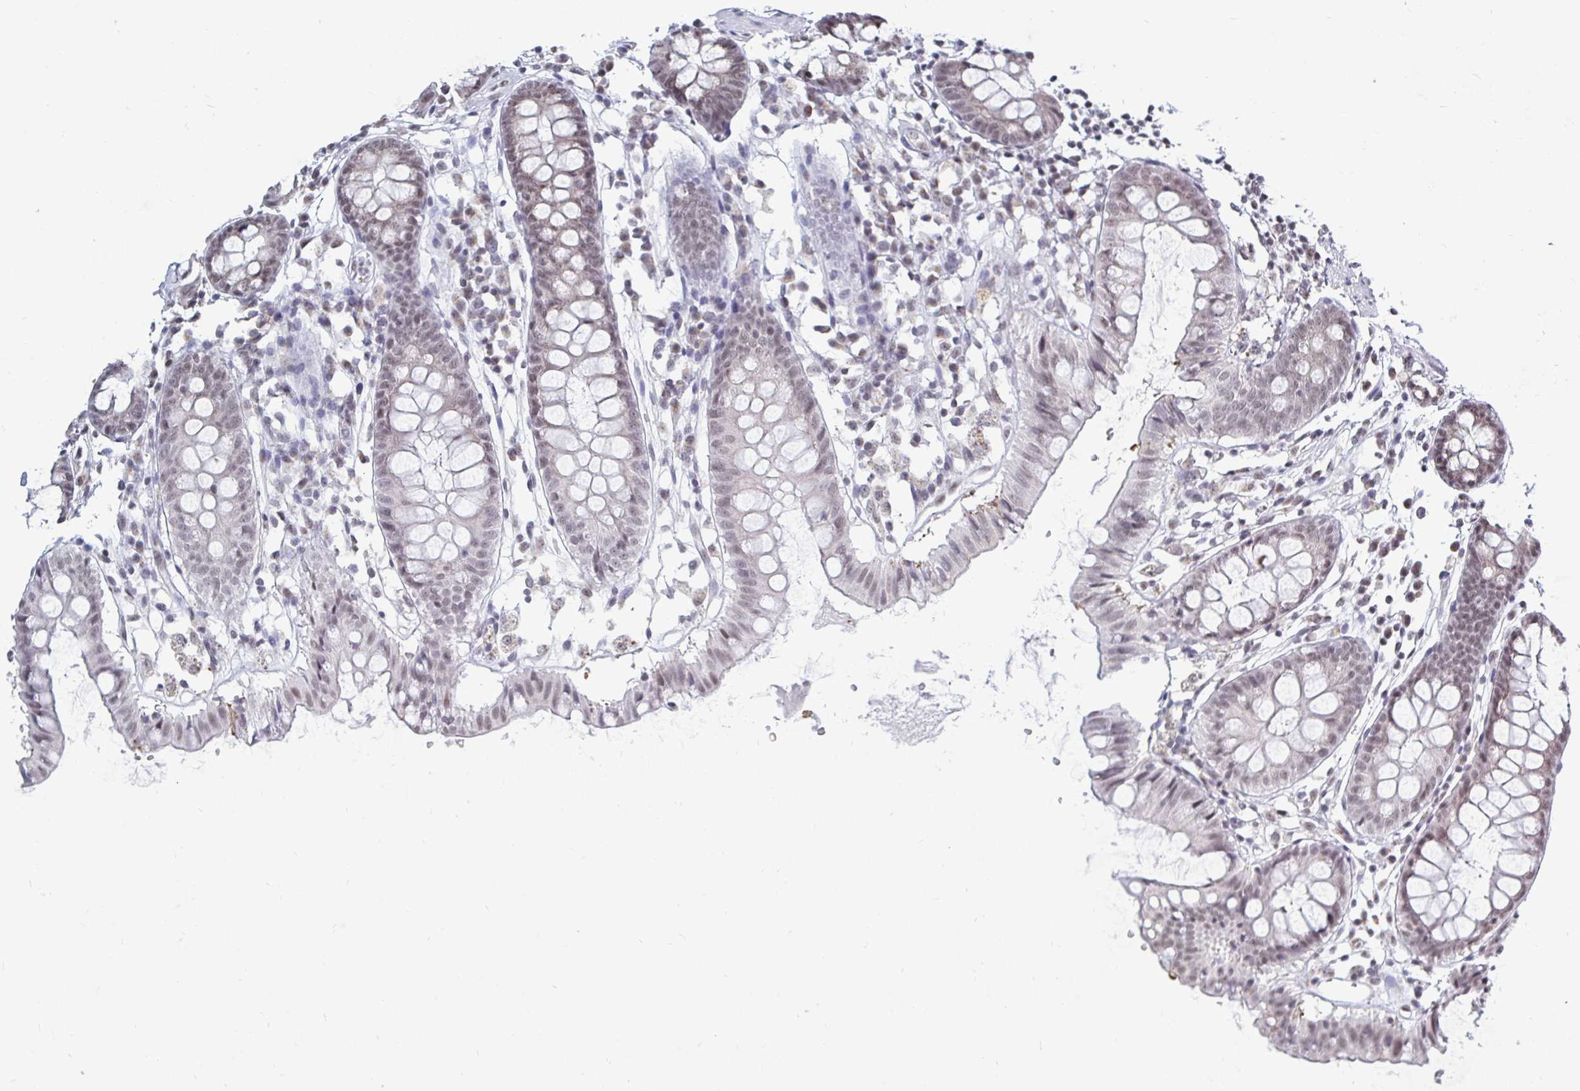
{"staining": {"intensity": "negative", "quantity": "none", "location": "none"}, "tissue": "colon", "cell_type": "Endothelial cells", "image_type": "normal", "snomed": [{"axis": "morphology", "description": "Normal tissue, NOS"}, {"axis": "topography", "description": "Colon"}], "caption": "A micrograph of colon stained for a protein demonstrates no brown staining in endothelial cells.", "gene": "TRIP12", "patient": {"sex": "female", "age": 84}}